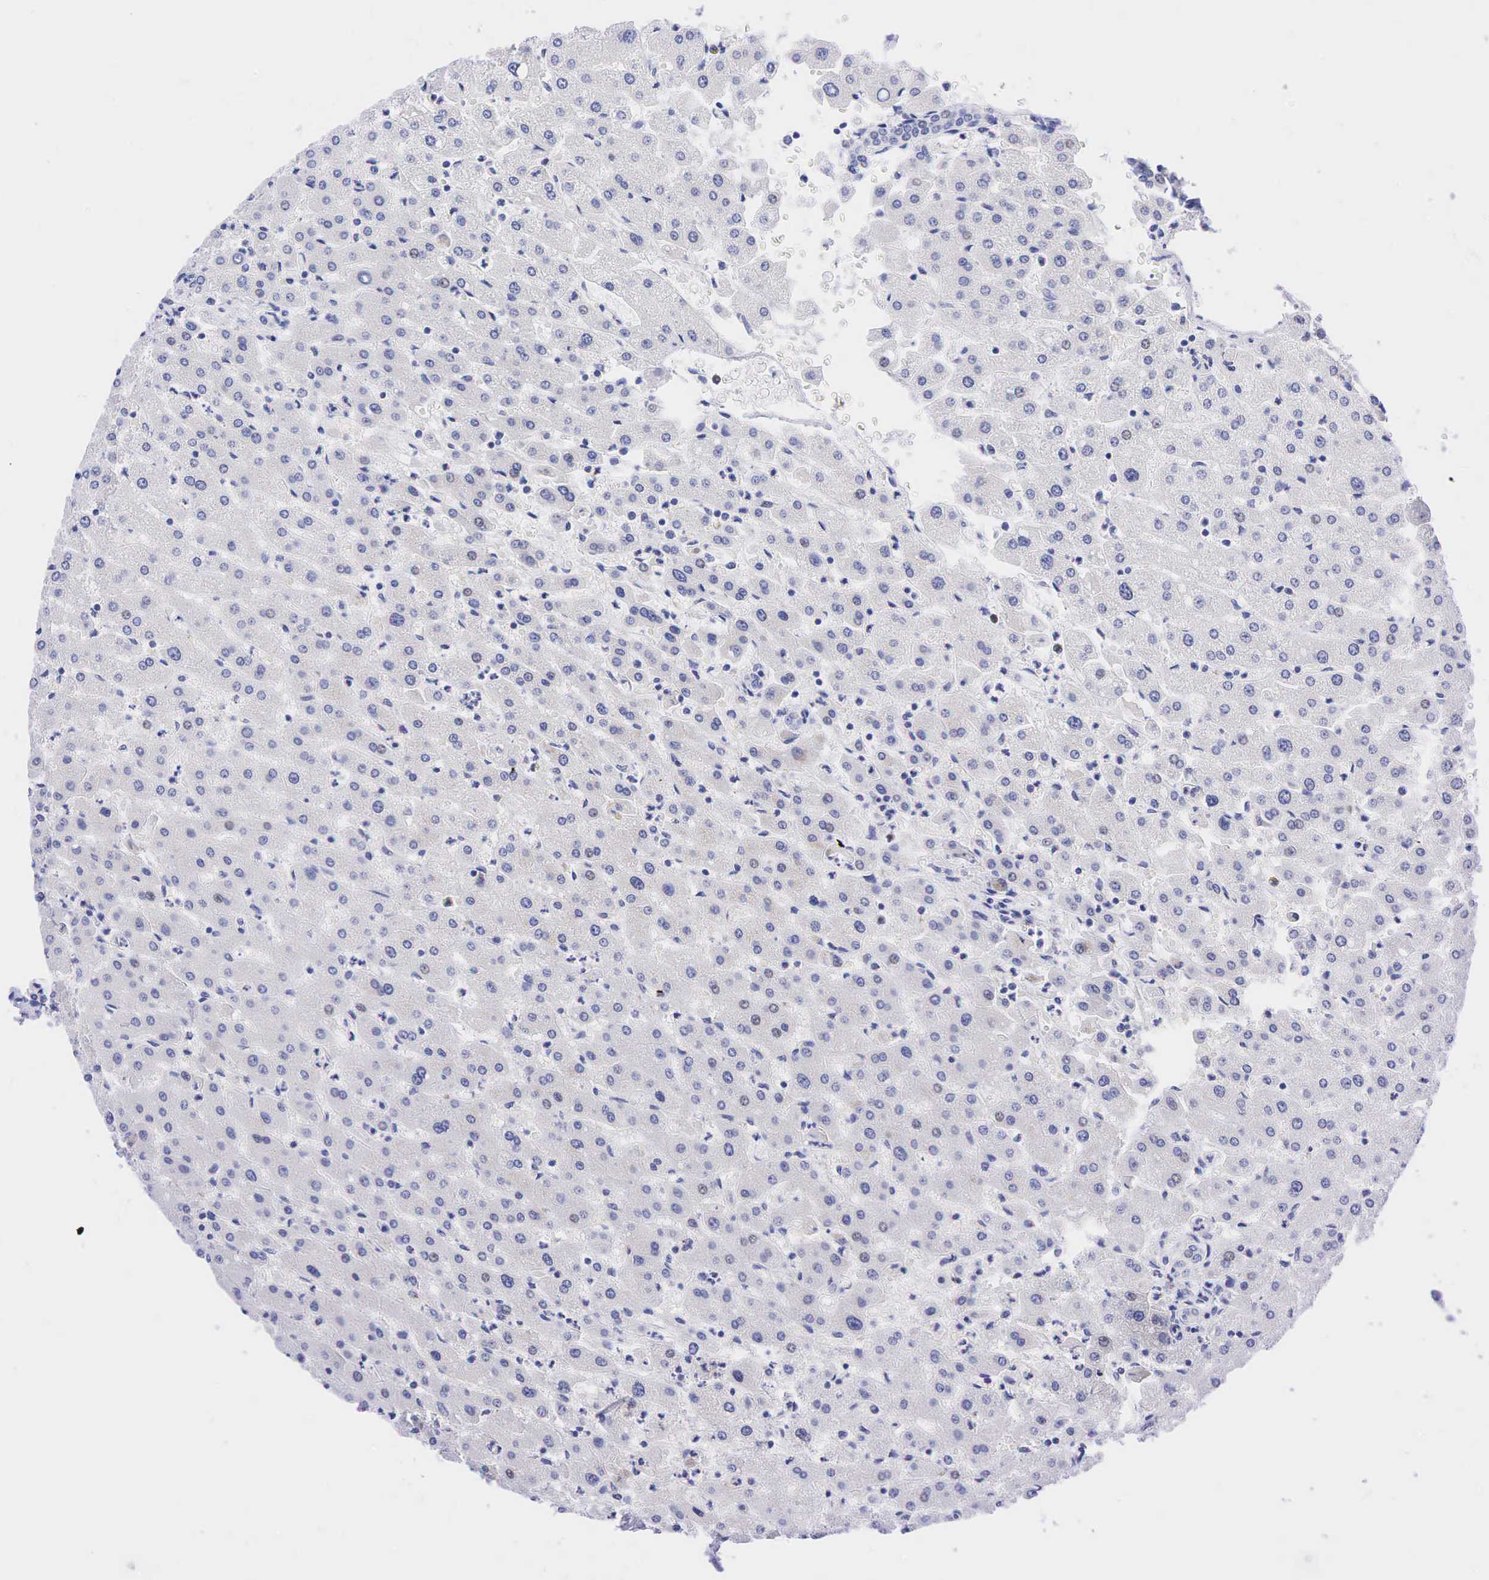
{"staining": {"intensity": "negative", "quantity": "none", "location": "none"}, "tissue": "liver", "cell_type": "Cholangiocytes", "image_type": "normal", "snomed": [{"axis": "morphology", "description": "Normal tissue, NOS"}, {"axis": "topography", "description": "Liver"}], "caption": "High magnification brightfield microscopy of normal liver stained with DAB (brown) and counterstained with hematoxylin (blue): cholangiocytes show no significant positivity. (Brightfield microscopy of DAB (3,3'-diaminobenzidine) immunohistochemistry at high magnification).", "gene": "AR", "patient": {"sex": "female", "age": 30}}